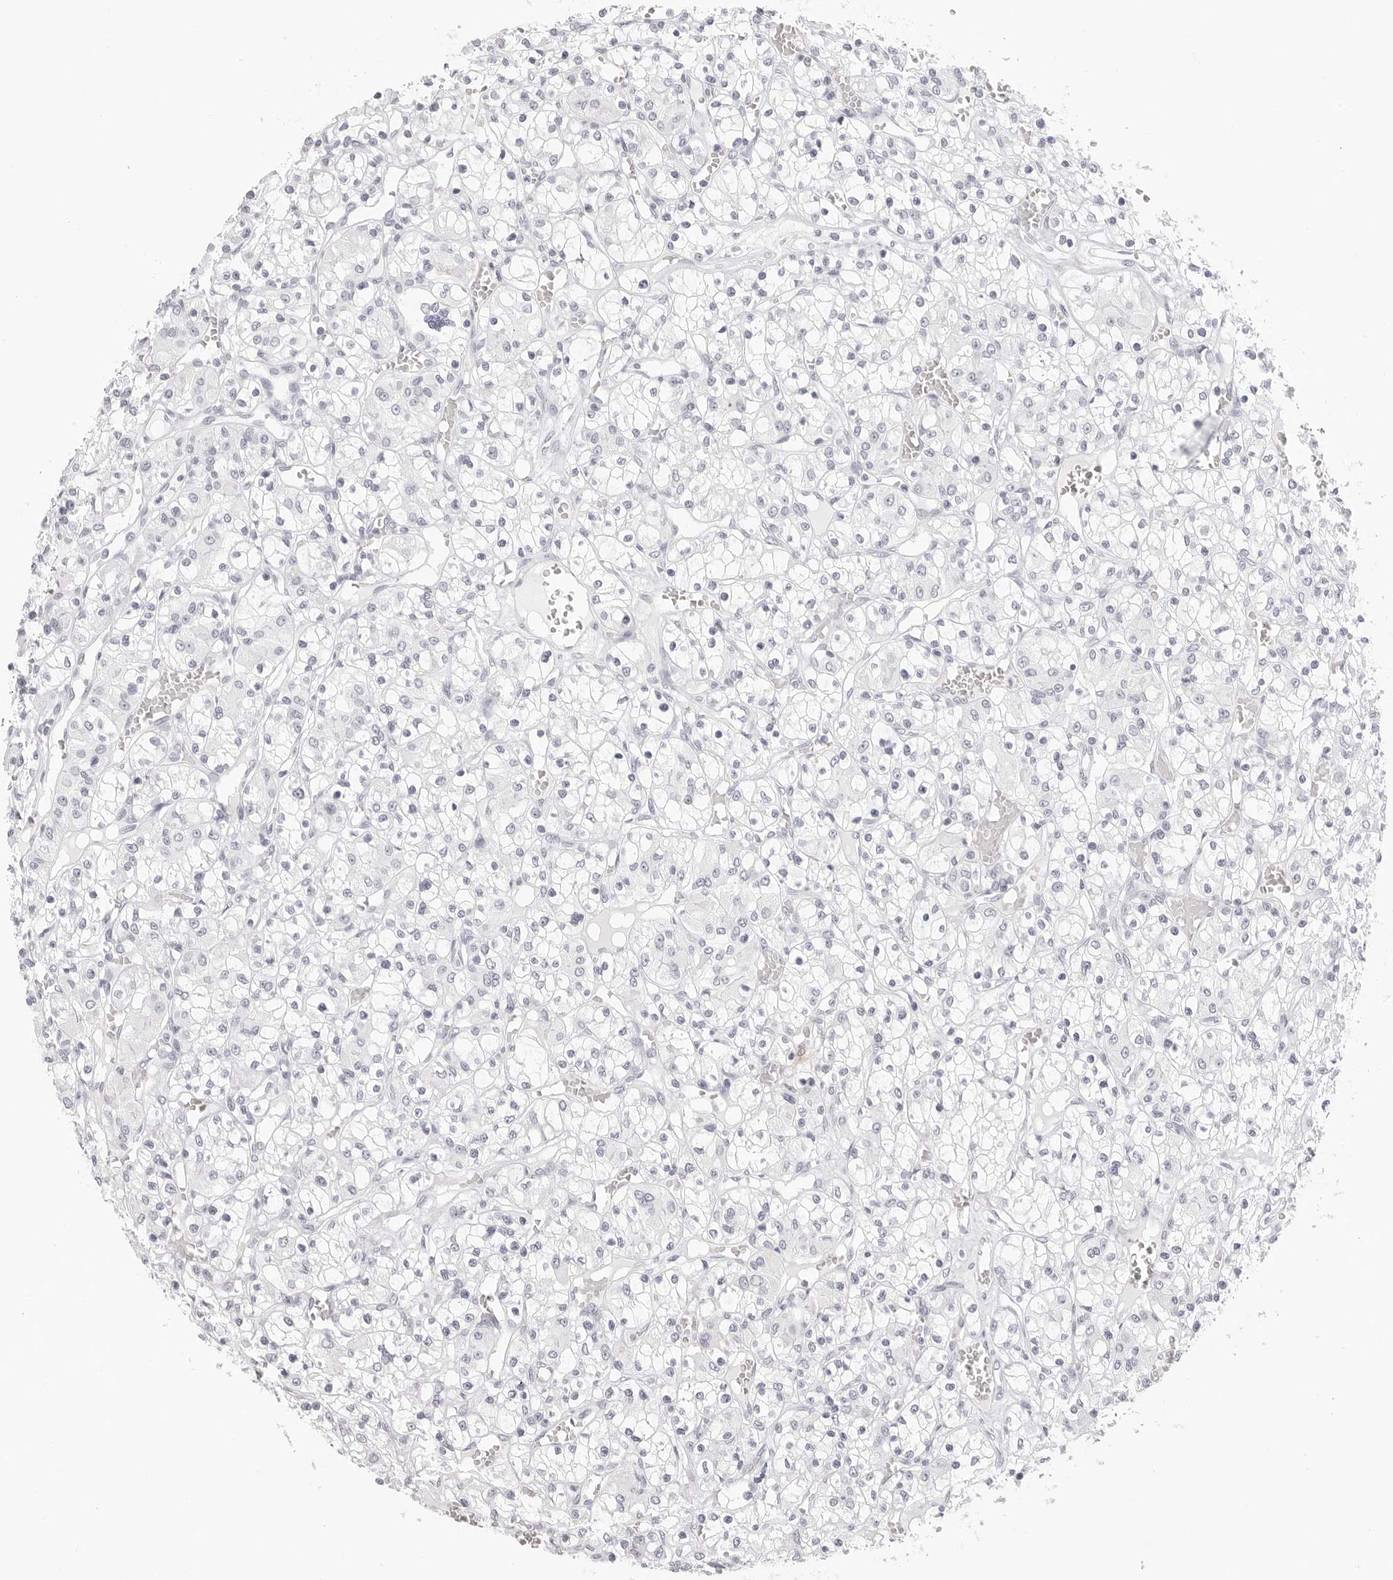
{"staining": {"intensity": "negative", "quantity": "none", "location": "none"}, "tissue": "renal cancer", "cell_type": "Tumor cells", "image_type": "cancer", "snomed": [{"axis": "morphology", "description": "Adenocarcinoma, NOS"}, {"axis": "topography", "description": "Kidney"}], "caption": "Photomicrograph shows no protein expression in tumor cells of renal adenocarcinoma tissue.", "gene": "CST5", "patient": {"sex": "female", "age": 59}}